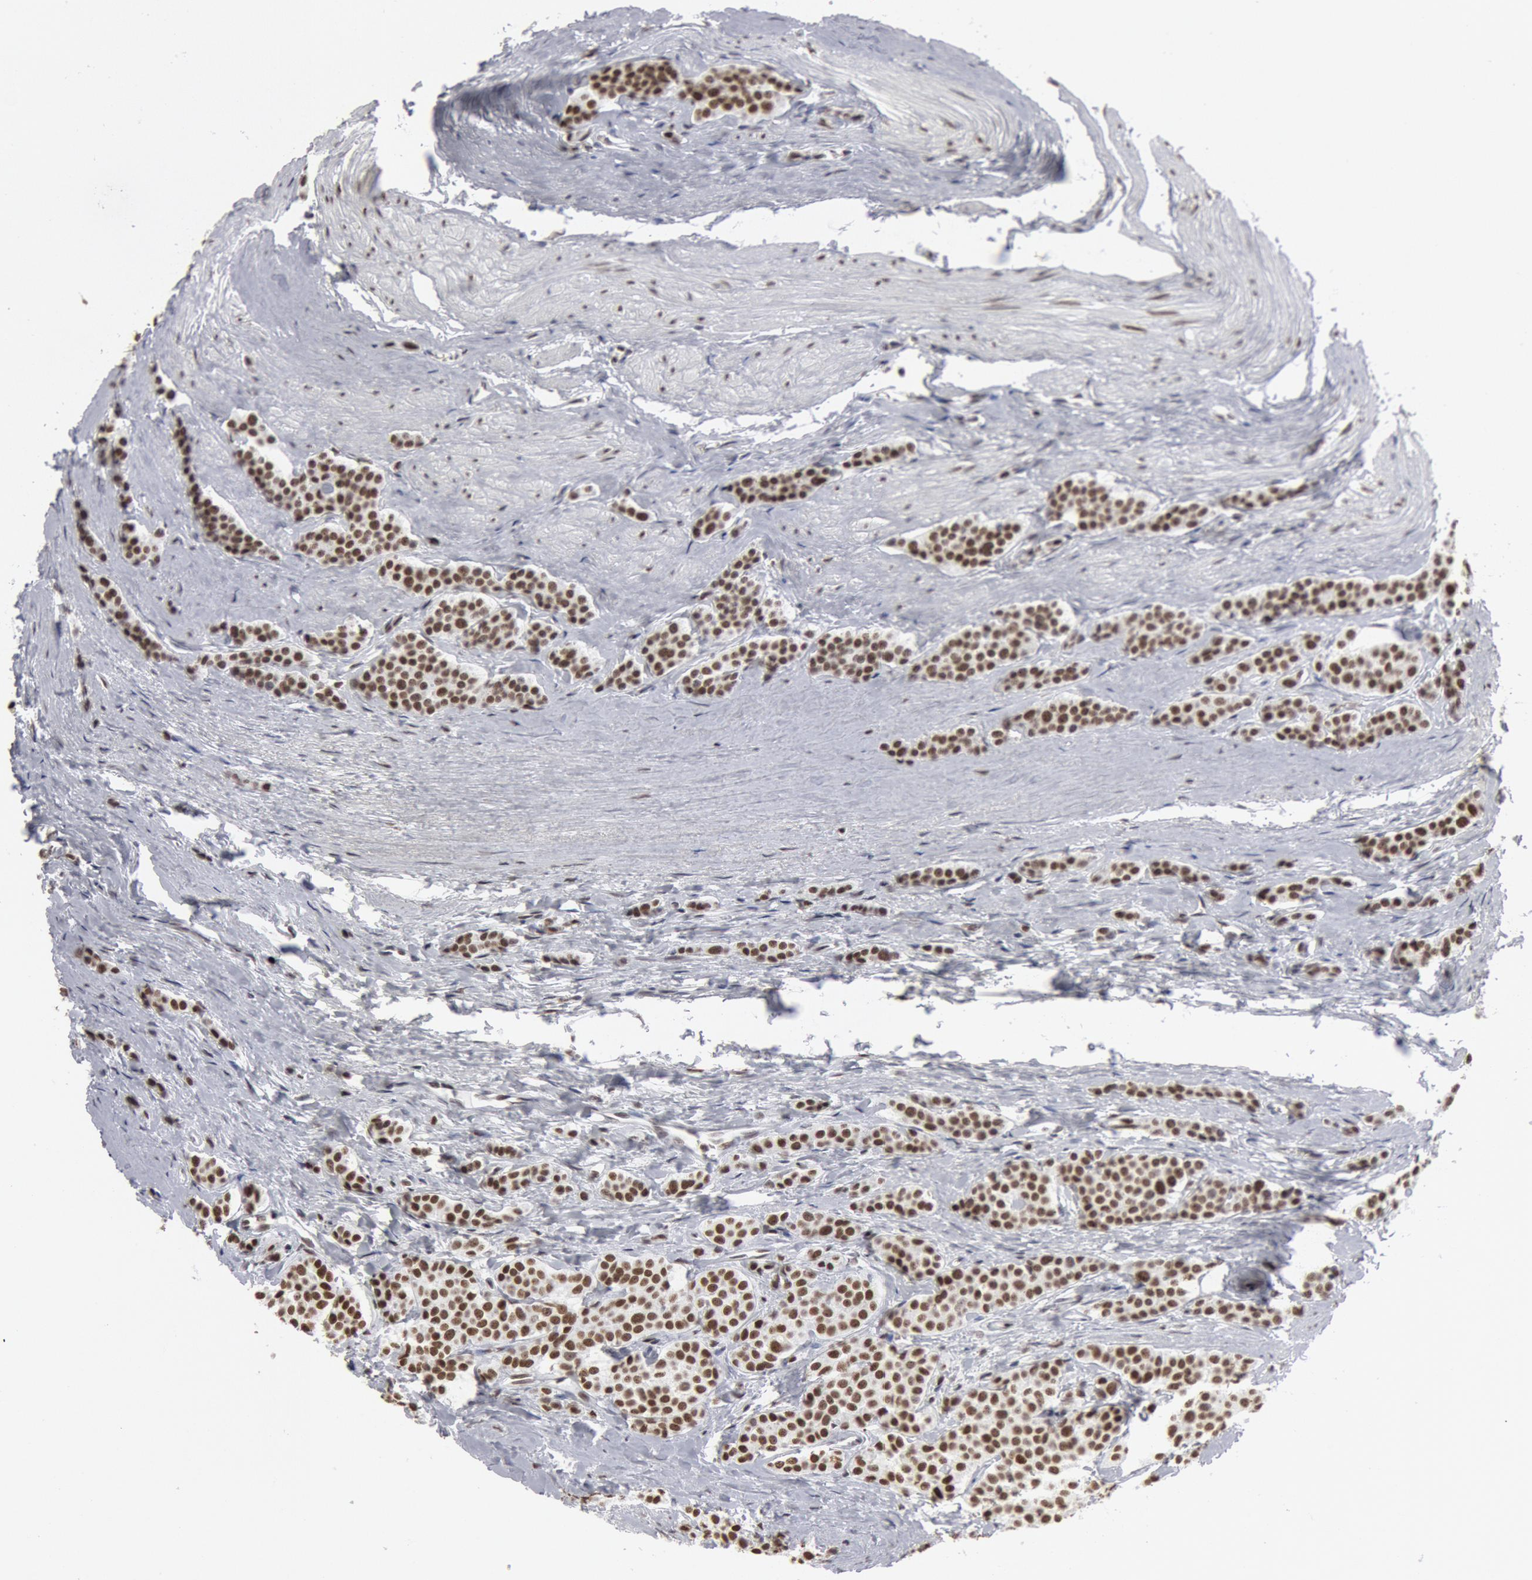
{"staining": {"intensity": "moderate", "quantity": ">75%", "location": "nuclear"}, "tissue": "carcinoid", "cell_type": "Tumor cells", "image_type": "cancer", "snomed": [{"axis": "morphology", "description": "Carcinoid, malignant, NOS"}, {"axis": "topography", "description": "Small intestine"}], "caption": "A histopathology image of carcinoid stained for a protein demonstrates moderate nuclear brown staining in tumor cells. (Brightfield microscopy of DAB IHC at high magnification).", "gene": "SUB1", "patient": {"sex": "male", "age": 60}}